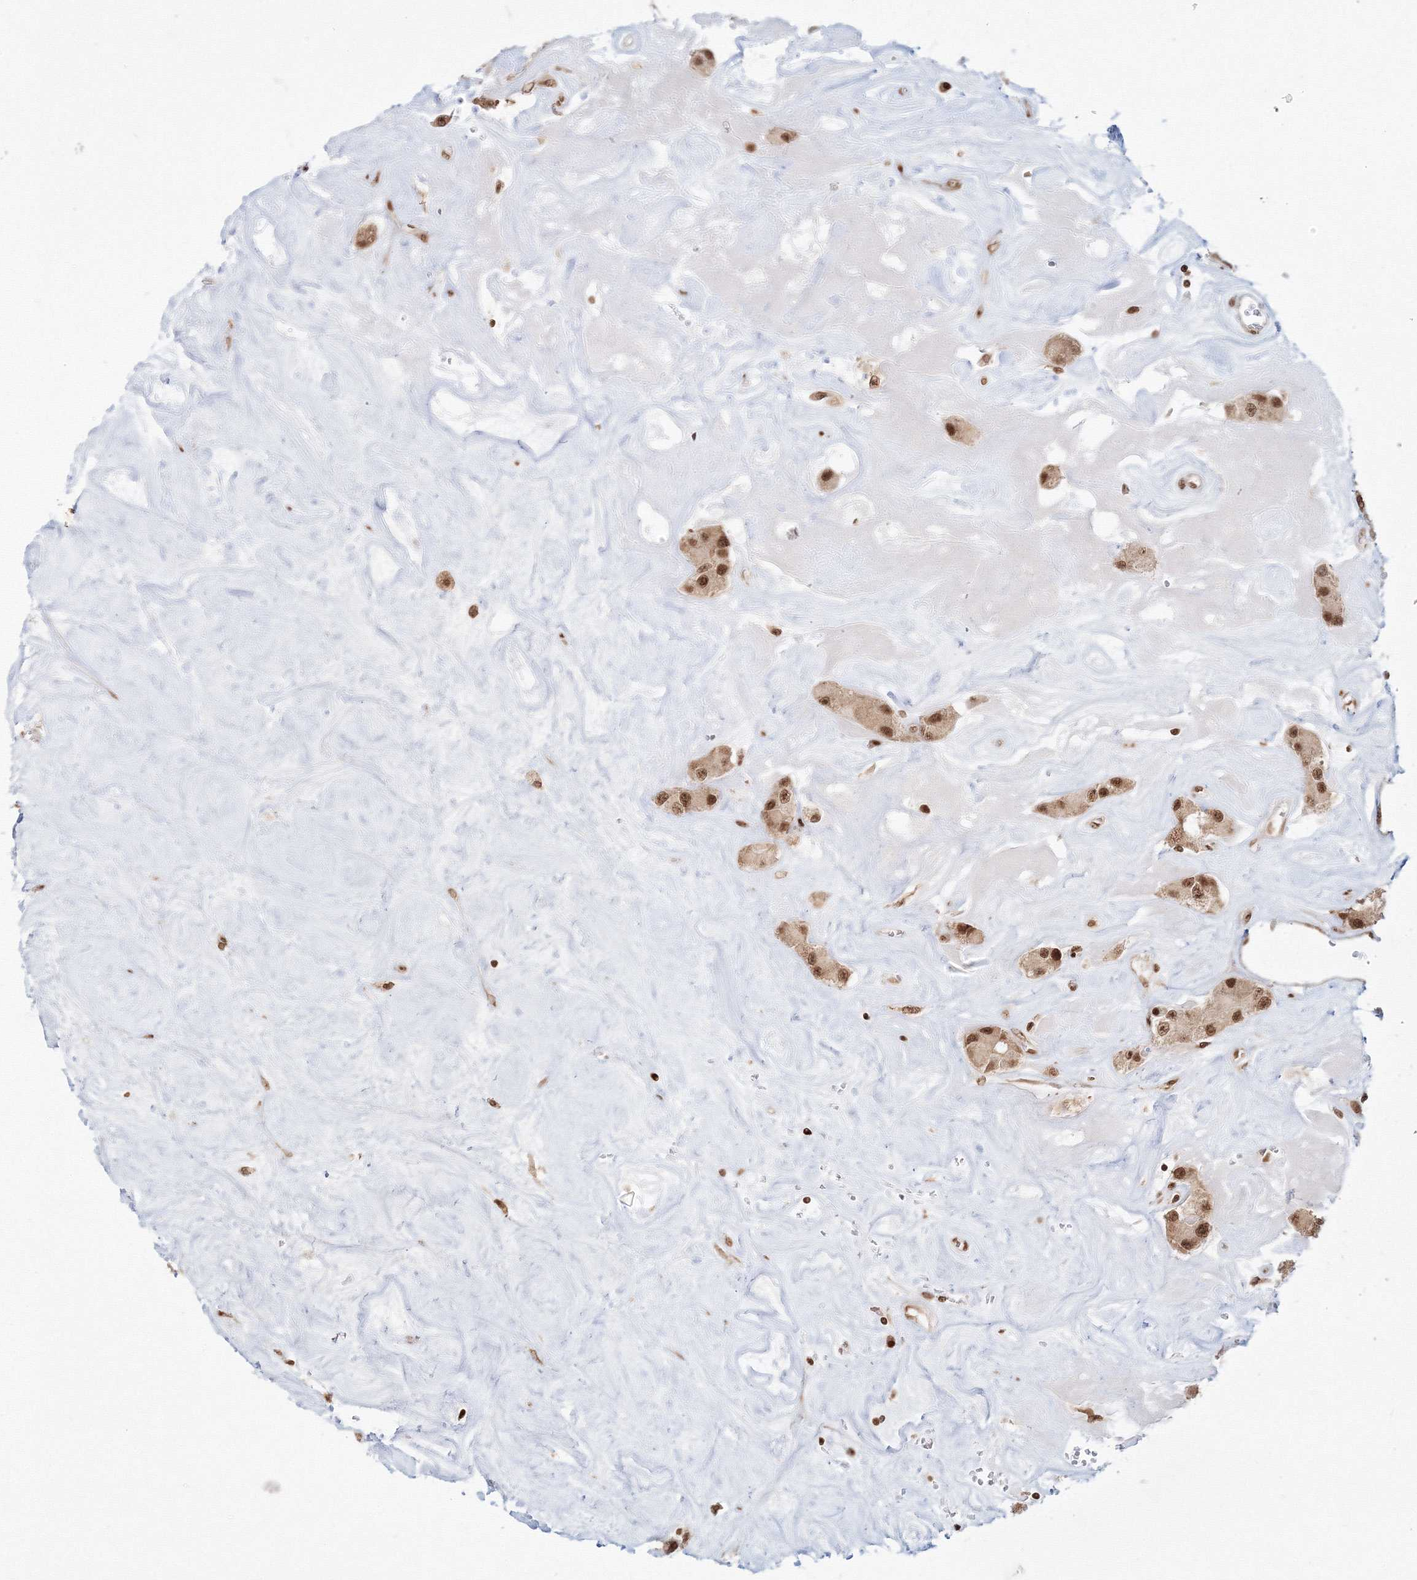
{"staining": {"intensity": "moderate", "quantity": ">75%", "location": "nuclear"}, "tissue": "carcinoid", "cell_type": "Tumor cells", "image_type": "cancer", "snomed": [{"axis": "morphology", "description": "Carcinoid, malignant, NOS"}, {"axis": "topography", "description": "Pancreas"}], "caption": "DAB immunohistochemical staining of human carcinoid exhibits moderate nuclear protein staining in about >75% of tumor cells.", "gene": "KIF20A", "patient": {"sex": "male", "age": 41}}